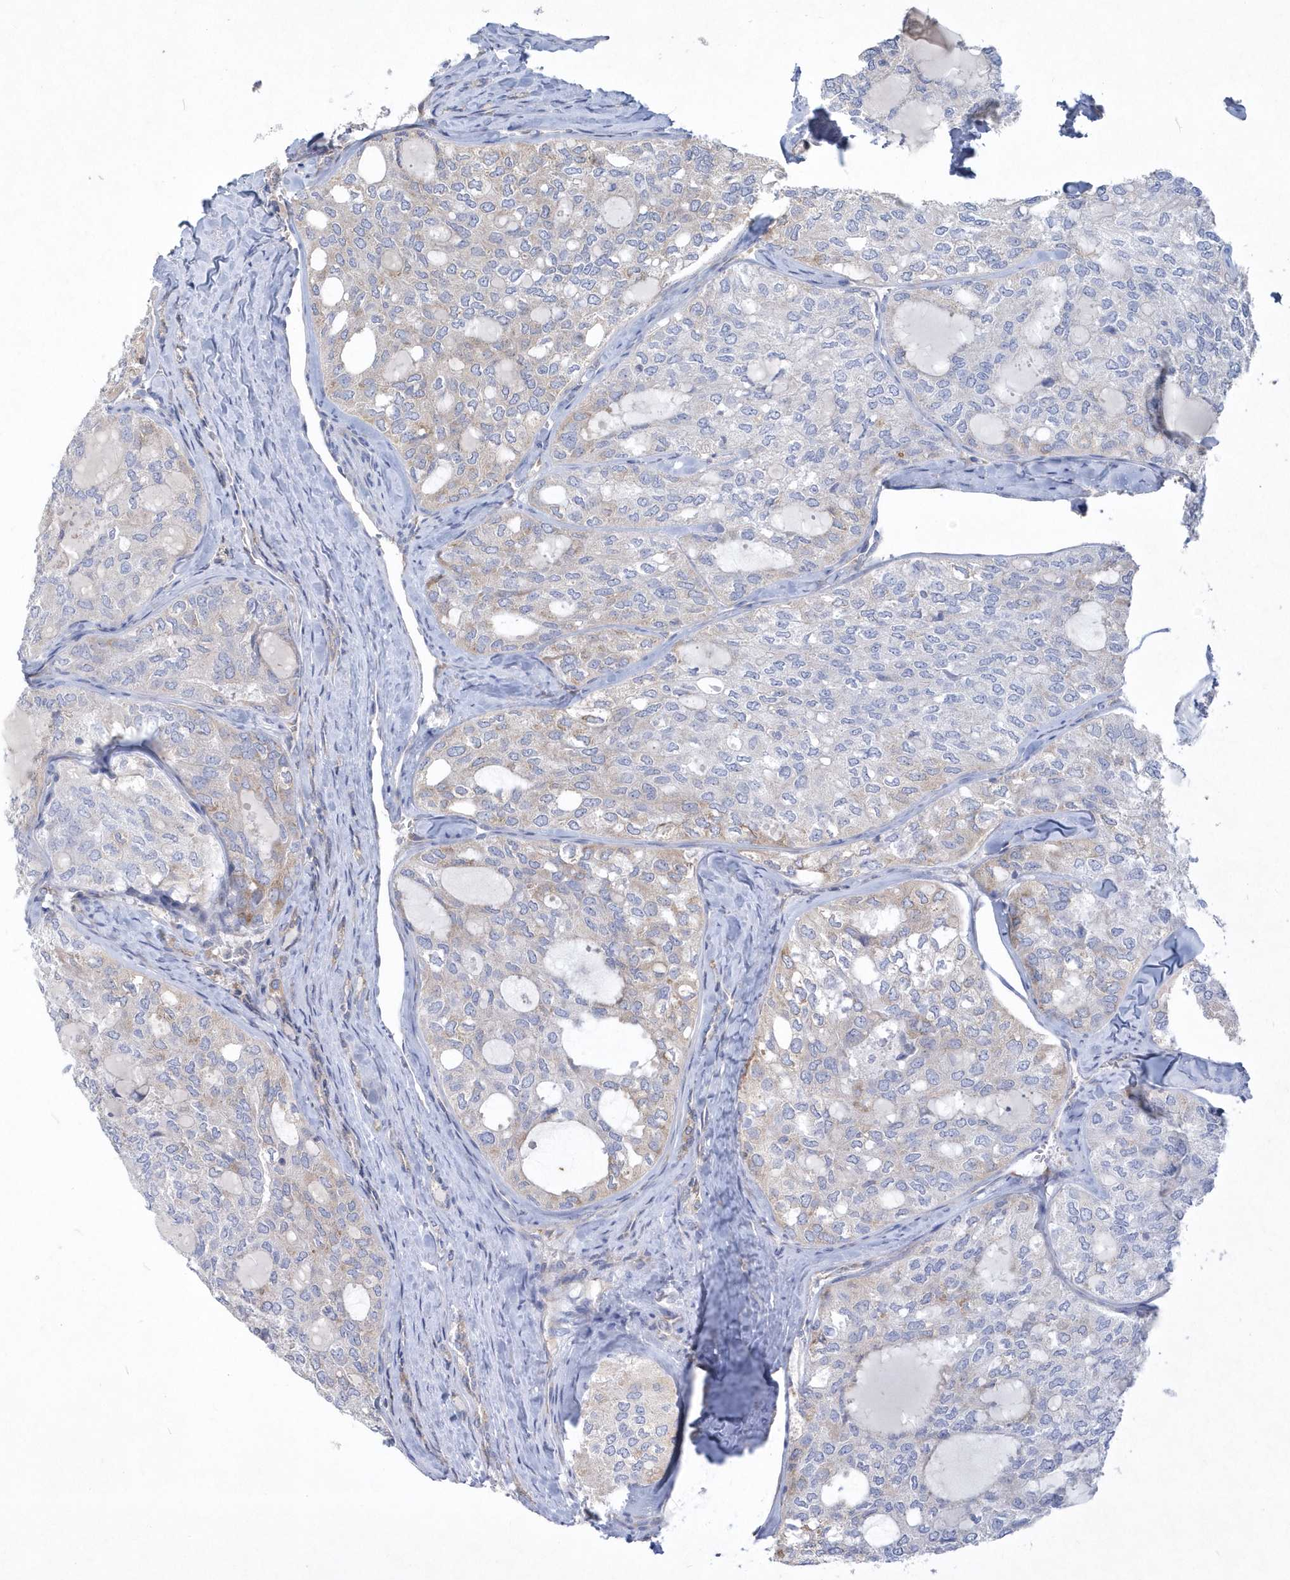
{"staining": {"intensity": "weak", "quantity": "<25%", "location": "cytoplasmic/membranous"}, "tissue": "thyroid cancer", "cell_type": "Tumor cells", "image_type": "cancer", "snomed": [{"axis": "morphology", "description": "Follicular adenoma carcinoma, NOS"}, {"axis": "topography", "description": "Thyroid gland"}], "caption": "Immunohistochemical staining of thyroid follicular adenoma carcinoma demonstrates no significant positivity in tumor cells.", "gene": "DGAT1", "patient": {"sex": "male", "age": 75}}